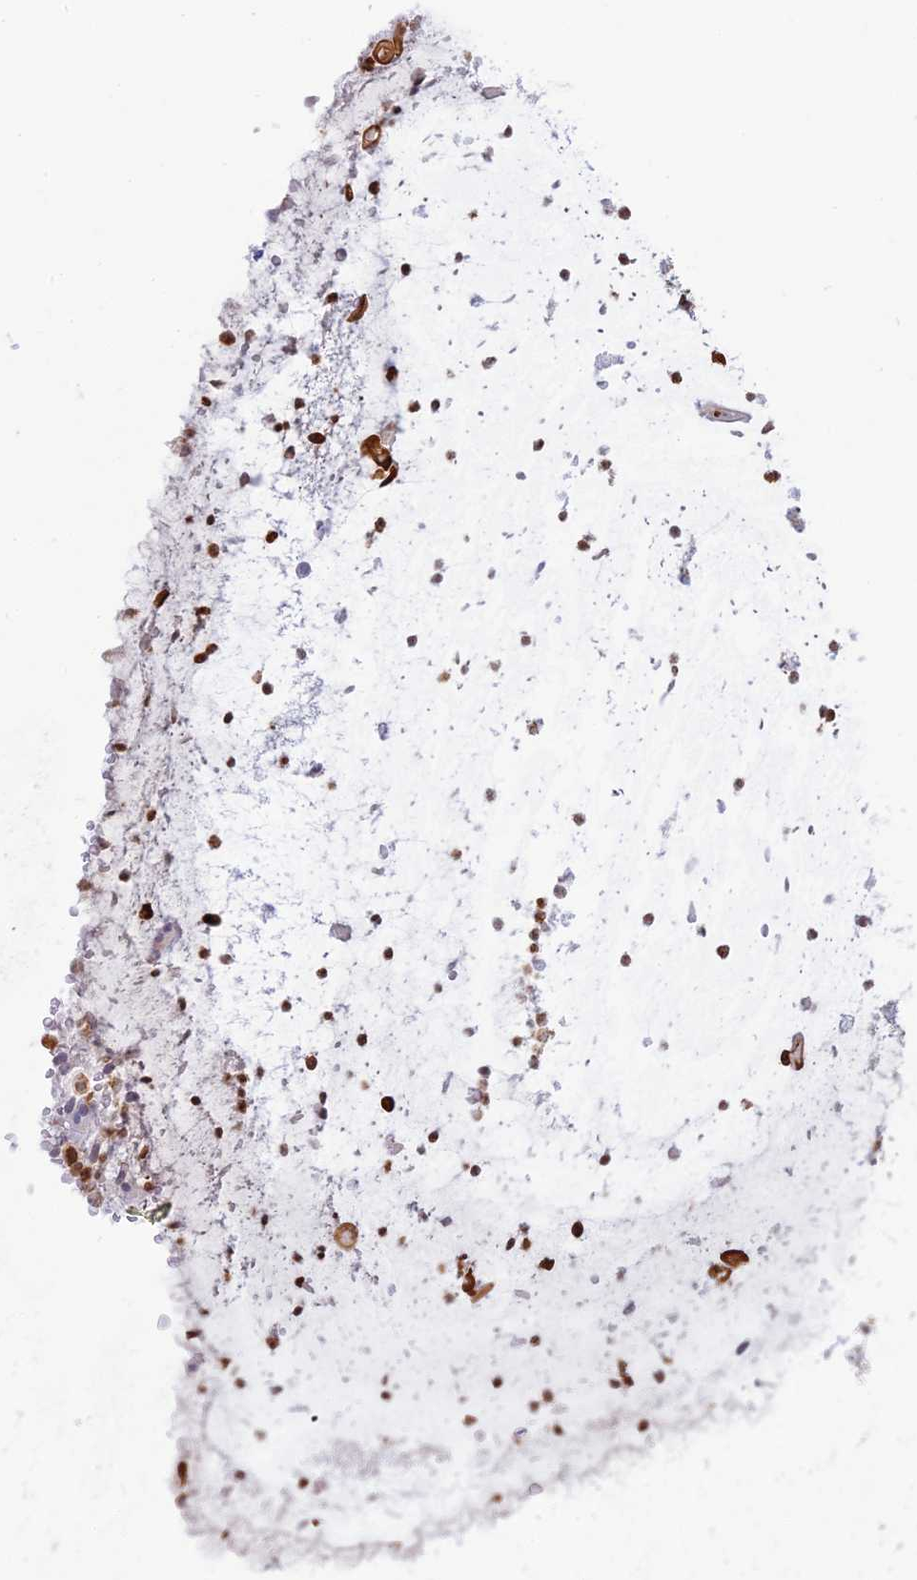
{"staining": {"intensity": "moderate", "quantity": ">75%", "location": "cytoplasmic/membranous"}, "tissue": "soft tissue", "cell_type": "Fibroblasts", "image_type": "normal", "snomed": [{"axis": "morphology", "description": "Normal tissue, NOS"}, {"axis": "topography", "description": "Lymph node"}, {"axis": "topography", "description": "Cartilage tissue"}, {"axis": "topography", "description": "Bronchus"}], "caption": "Protein analysis of benign soft tissue reveals moderate cytoplasmic/membranous staining in approximately >75% of fibroblasts.", "gene": "APOBR", "patient": {"sex": "male", "age": 63}}